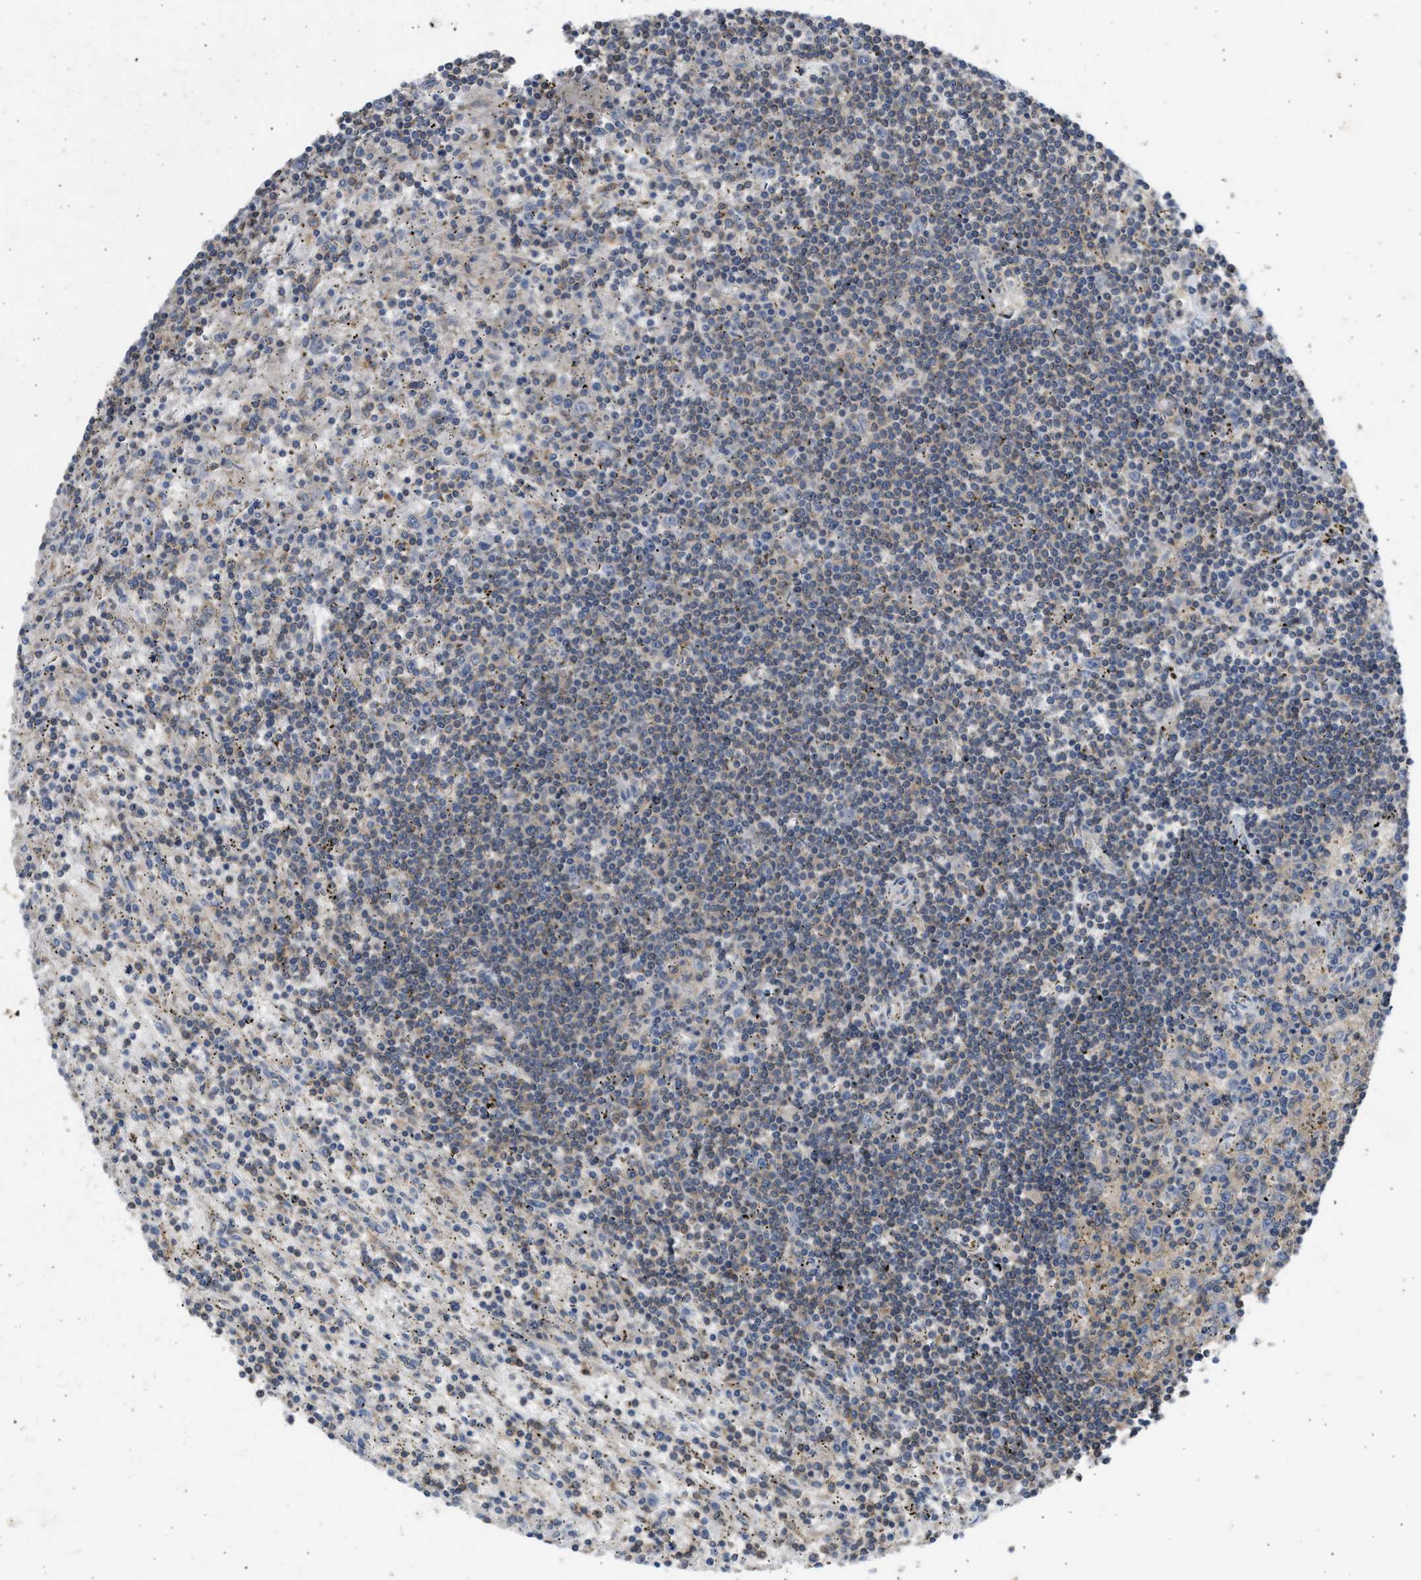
{"staining": {"intensity": "weak", "quantity": ">75%", "location": "cytoplasmic/membranous"}, "tissue": "lymphoma", "cell_type": "Tumor cells", "image_type": "cancer", "snomed": [{"axis": "morphology", "description": "Malignant lymphoma, non-Hodgkin's type, Low grade"}, {"axis": "topography", "description": "Spleen"}], "caption": "Malignant lymphoma, non-Hodgkin's type (low-grade) was stained to show a protein in brown. There is low levels of weak cytoplasmic/membranous positivity in about >75% of tumor cells. Nuclei are stained in blue.", "gene": "CYP1A1", "patient": {"sex": "male", "age": 76}}